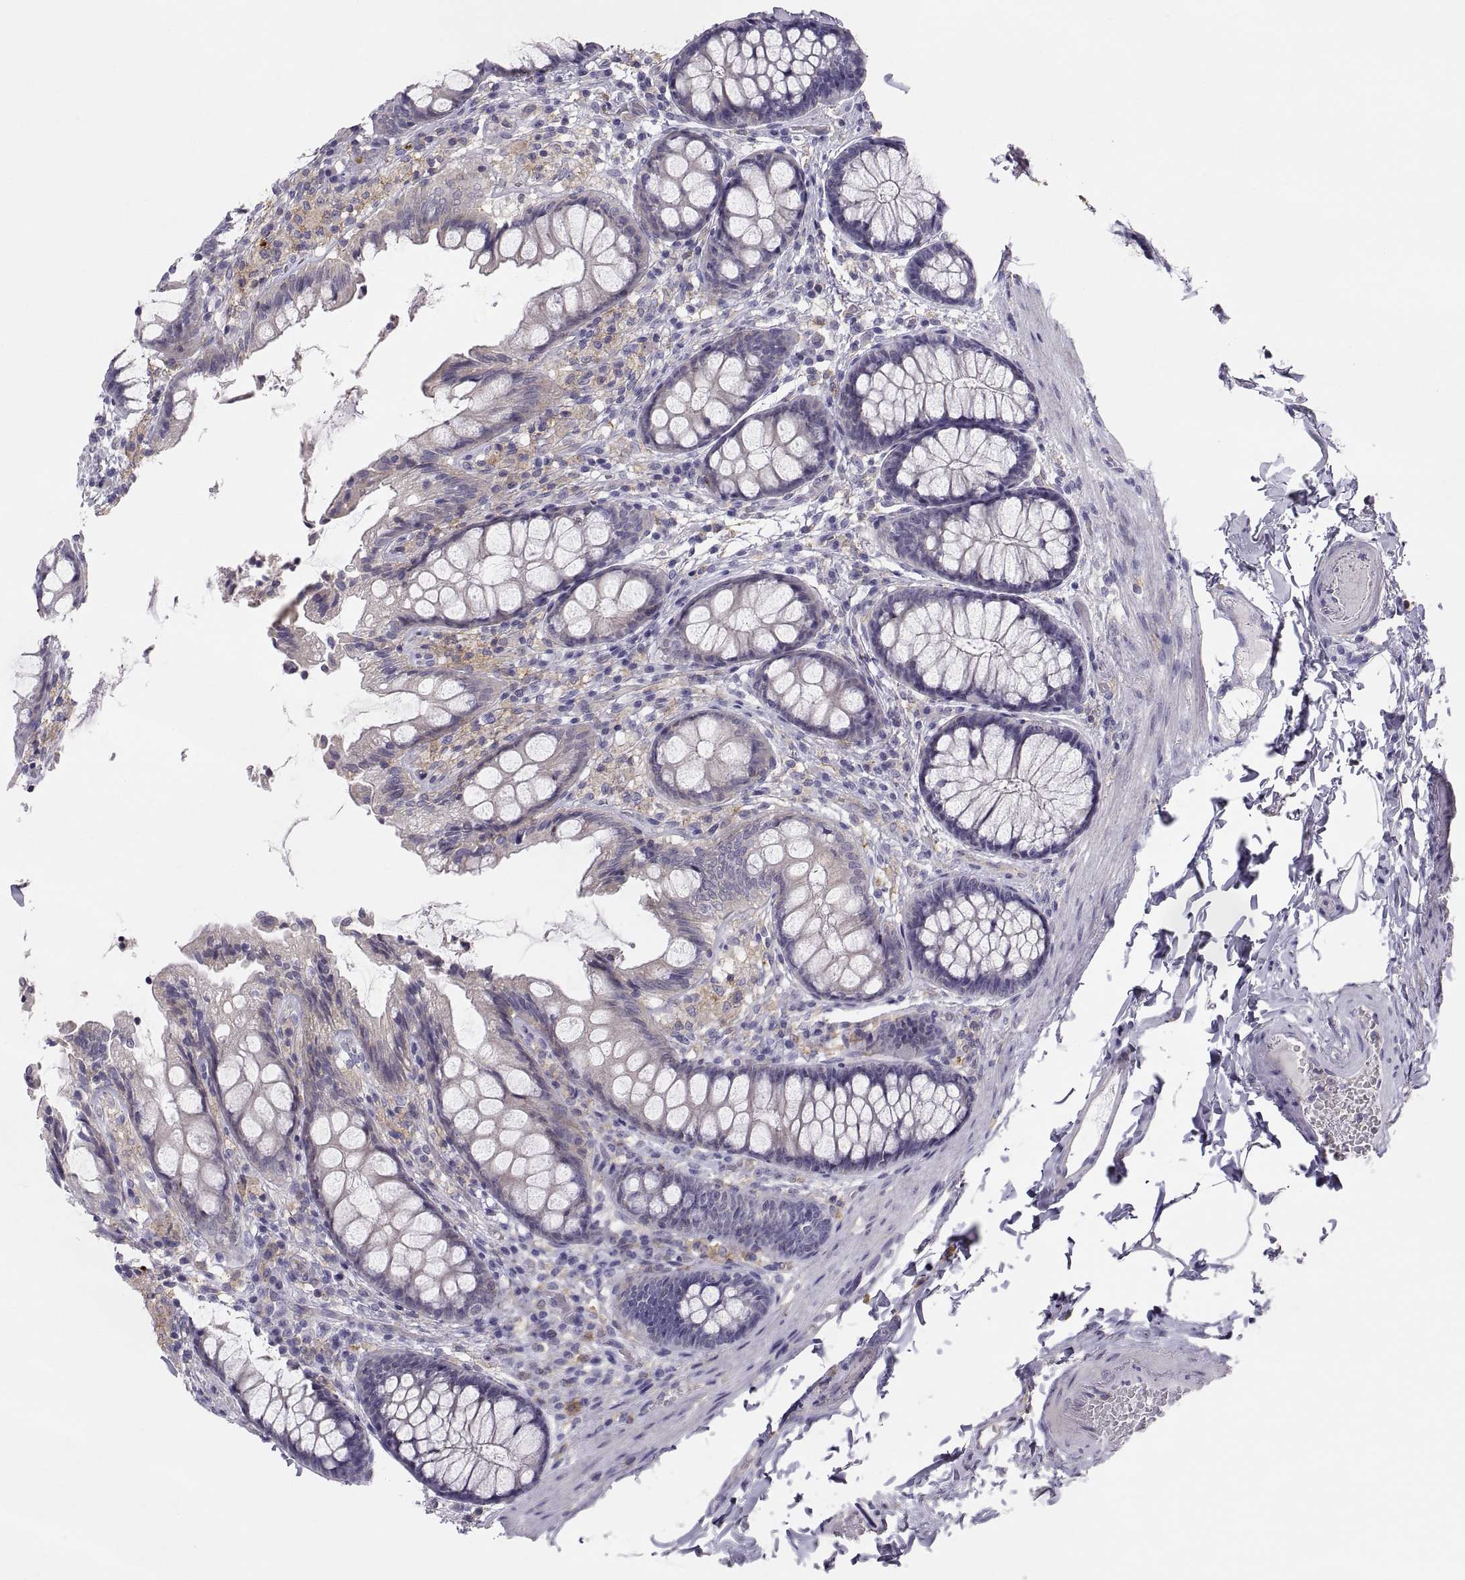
{"staining": {"intensity": "negative", "quantity": "none", "location": "none"}, "tissue": "colon", "cell_type": "Endothelial cells", "image_type": "normal", "snomed": [{"axis": "morphology", "description": "Normal tissue, NOS"}, {"axis": "topography", "description": "Colon"}], "caption": "Photomicrograph shows no protein positivity in endothelial cells of benign colon. (DAB (3,3'-diaminobenzidine) immunohistochemistry (IHC) visualized using brightfield microscopy, high magnification).", "gene": "RALB", "patient": {"sex": "female", "age": 86}}